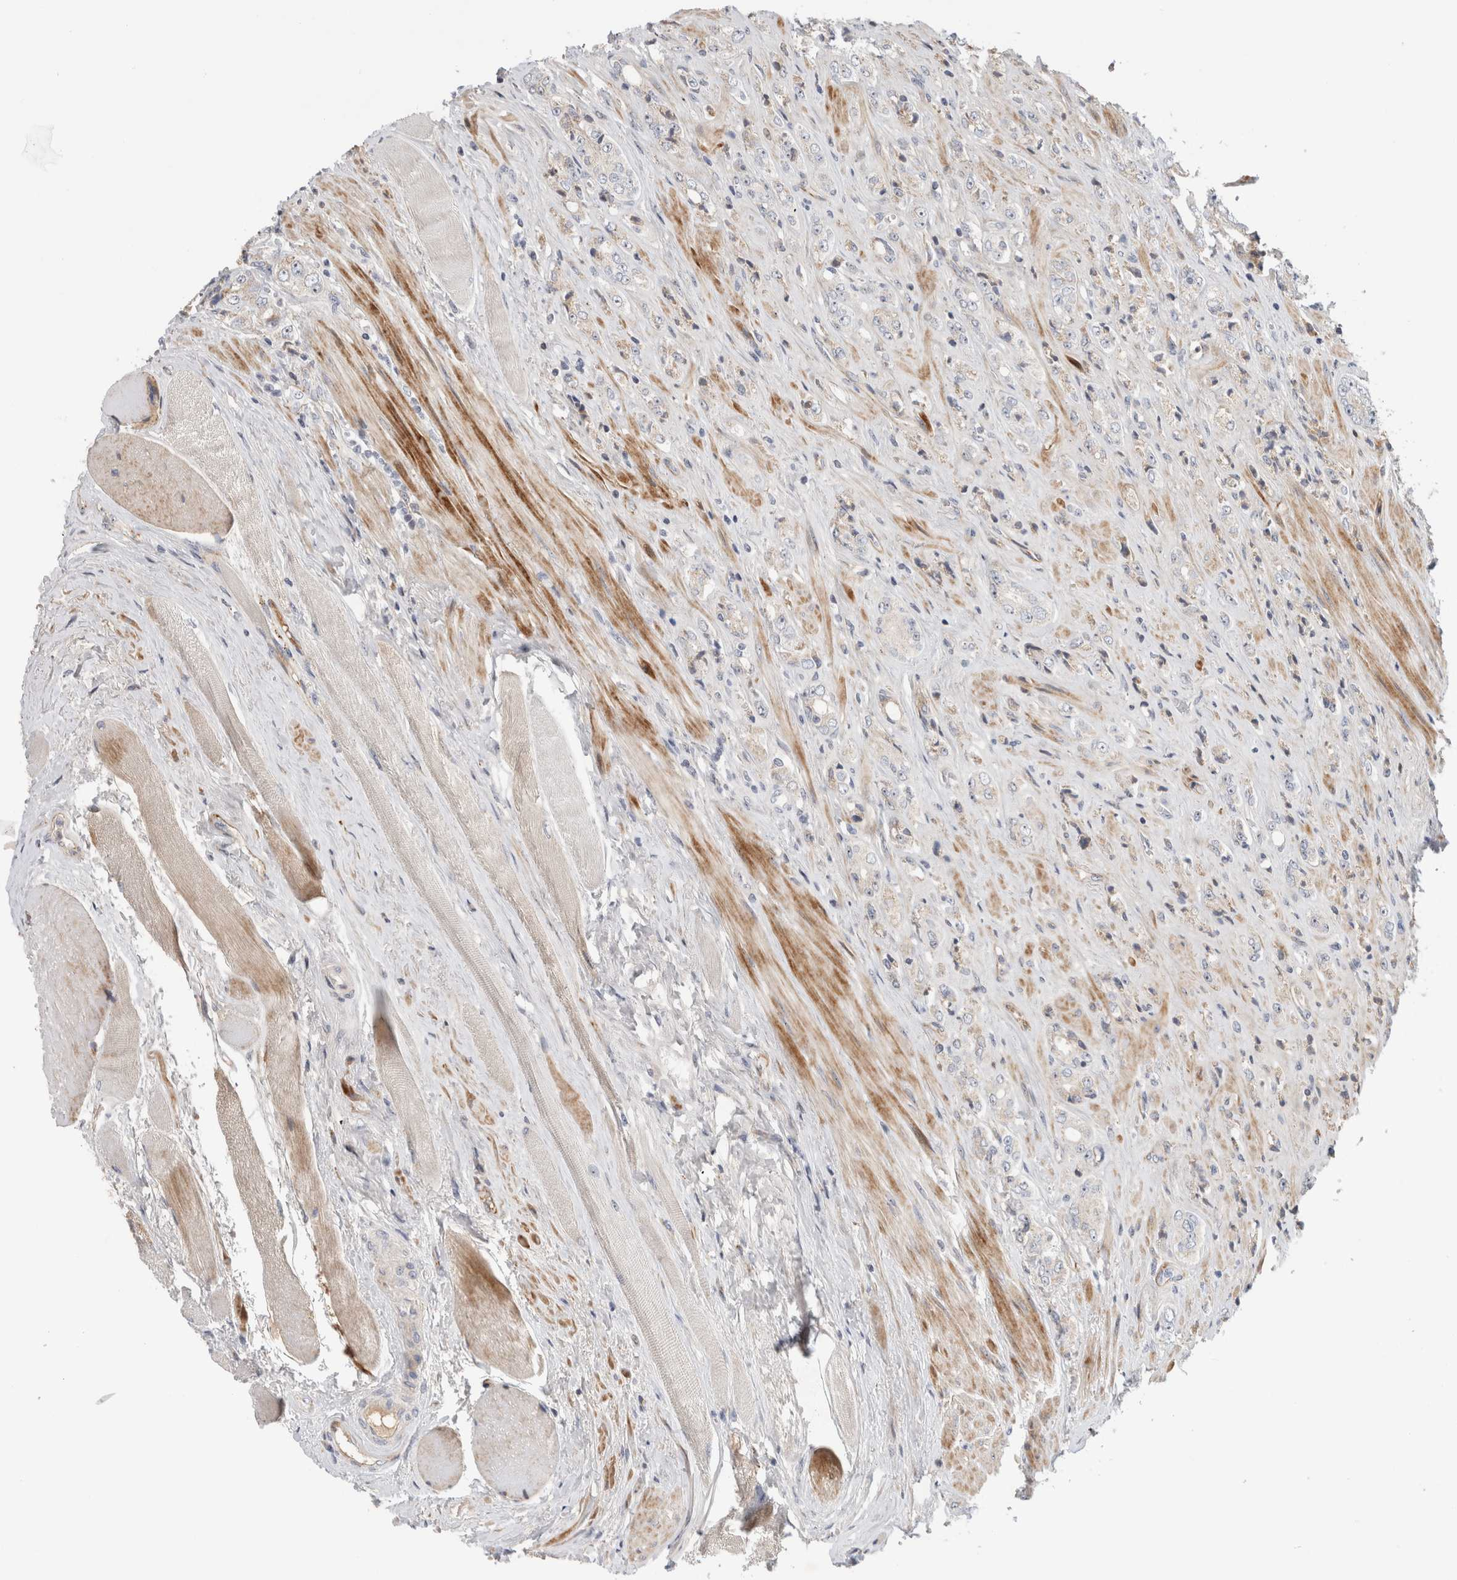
{"staining": {"intensity": "negative", "quantity": "none", "location": "none"}, "tissue": "prostate cancer", "cell_type": "Tumor cells", "image_type": "cancer", "snomed": [{"axis": "morphology", "description": "Adenocarcinoma, High grade"}, {"axis": "topography", "description": "Prostate"}], "caption": "An immunohistochemistry (IHC) photomicrograph of adenocarcinoma (high-grade) (prostate) is shown. There is no staining in tumor cells of adenocarcinoma (high-grade) (prostate). (DAB immunohistochemistry visualized using brightfield microscopy, high magnification).", "gene": "ECHDC2", "patient": {"sex": "male", "age": 61}}